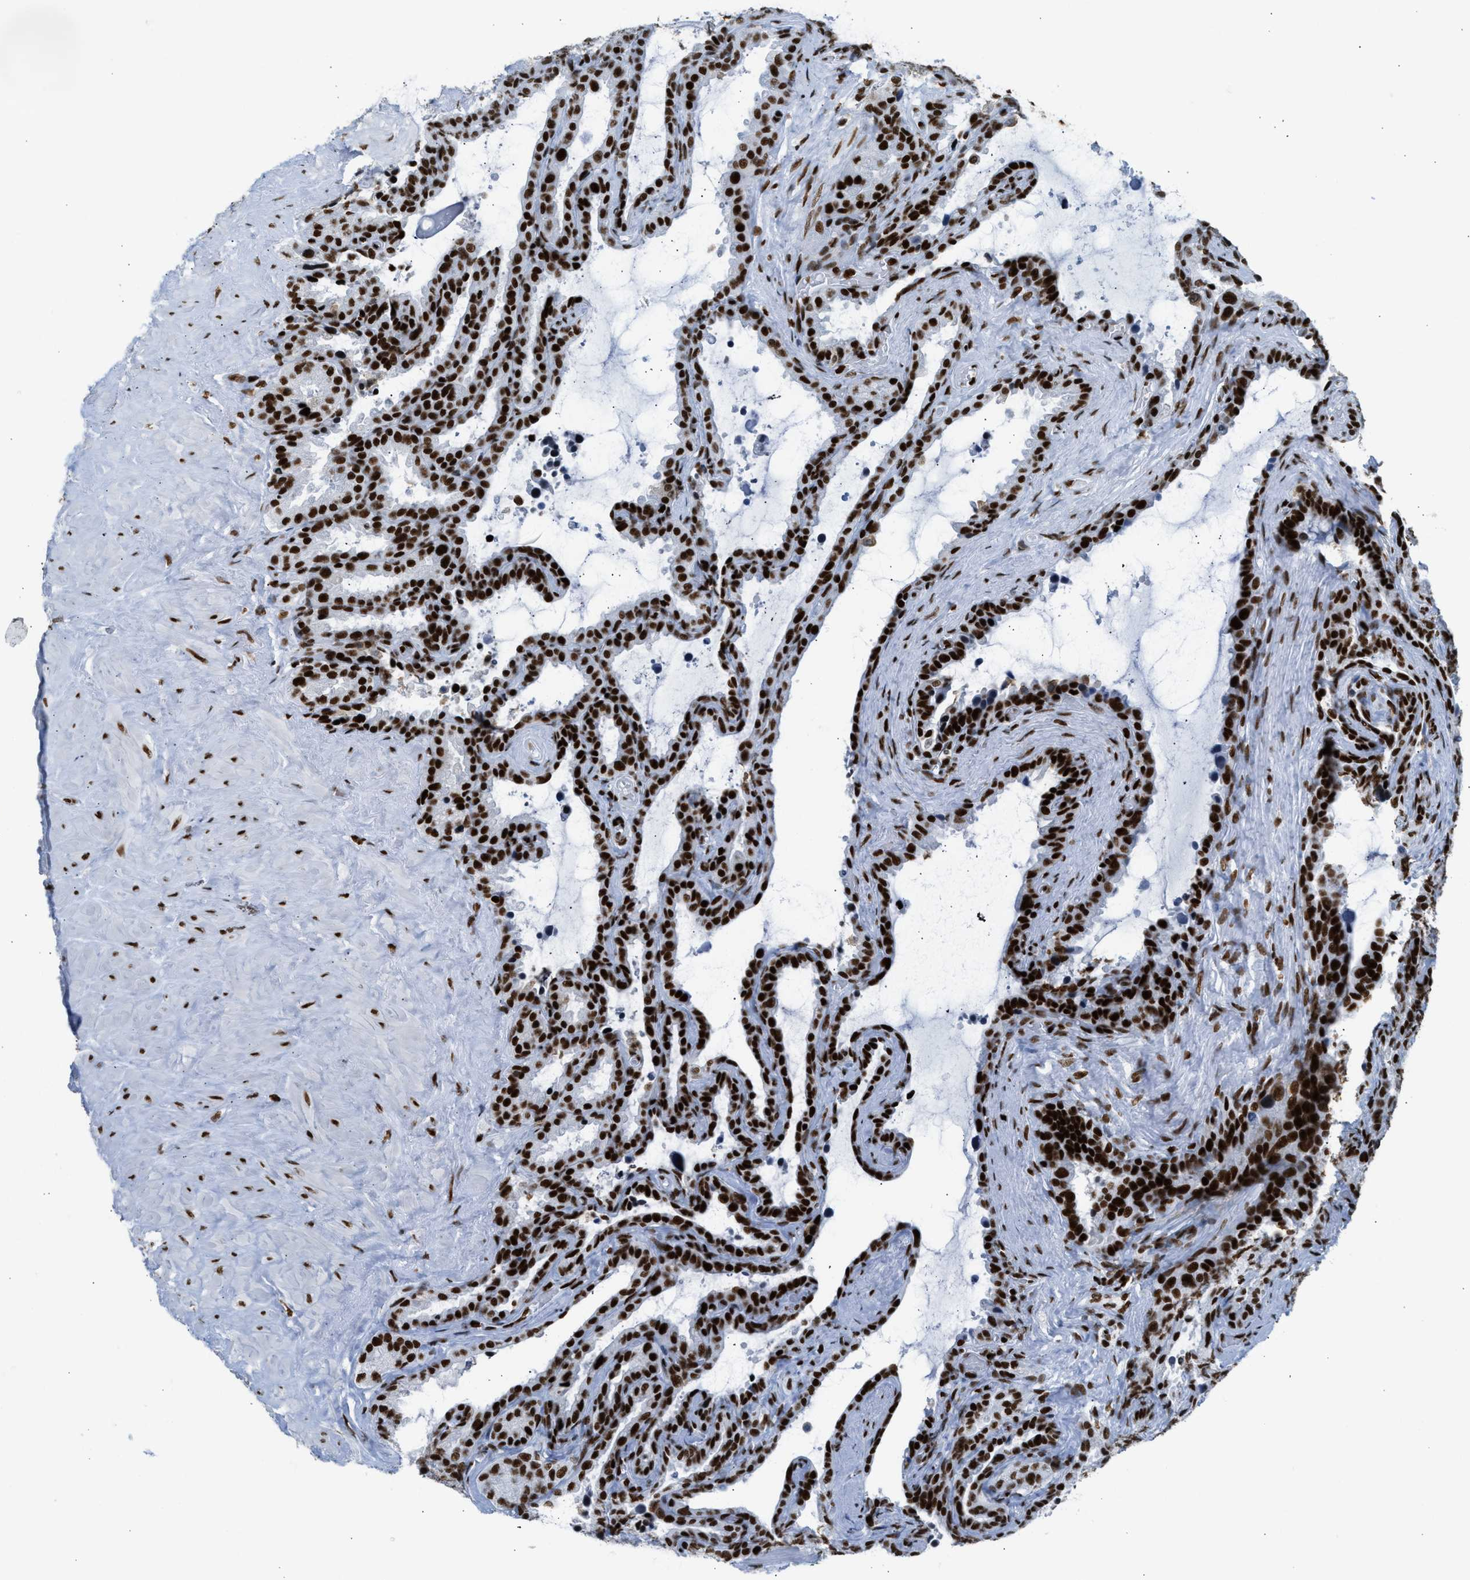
{"staining": {"intensity": "strong", "quantity": ">75%", "location": "nuclear"}, "tissue": "seminal vesicle", "cell_type": "Glandular cells", "image_type": "normal", "snomed": [{"axis": "morphology", "description": "Normal tissue, NOS"}, {"axis": "topography", "description": "Seminal veicle"}], "caption": "A photomicrograph of human seminal vesicle stained for a protein shows strong nuclear brown staining in glandular cells.", "gene": "PIF1", "patient": {"sex": "male", "age": 46}}